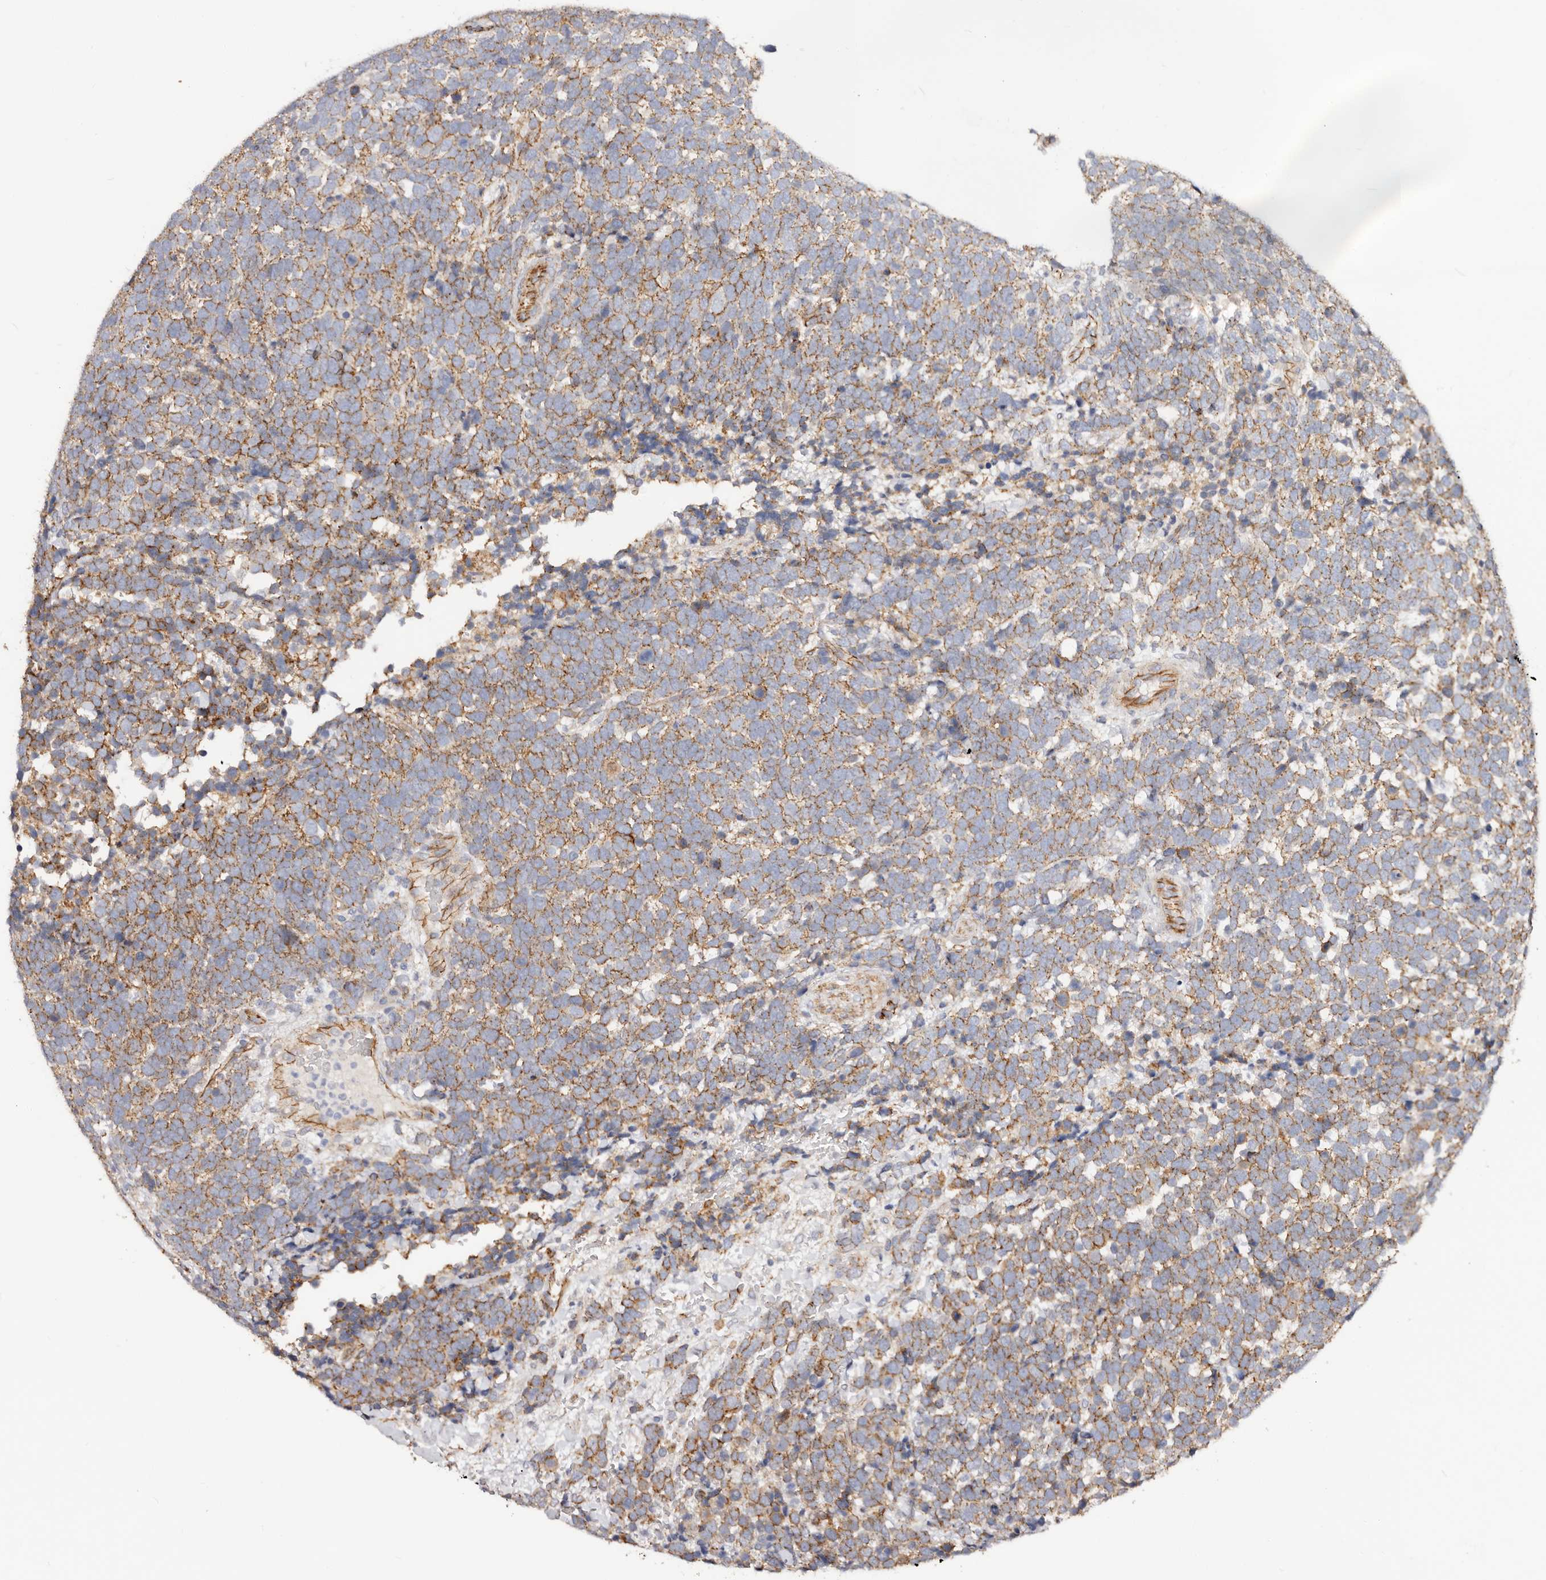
{"staining": {"intensity": "strong", "quantity": ">75%", "location": "cytoplasmic/membranous"}, "tissue": "urothelial cancer", "cell_type": "Tumor cells", "image_type": "cancer", "snomed": [{"axis": "morphology", "description": "Urothelial carcinoma, High grade"}, {"axis": "topography", "description": "Urinary bladder"}], "caption": "A micrograph showing strong cytoplasmic/membranous positivity in approximately >75% of tumor cells in urothelial carcinoma (high-grade), as visualized by brown immunohistochemical staining.", "gene": "CTNNB1", "patient": {"sex": "female", "age": 82}}